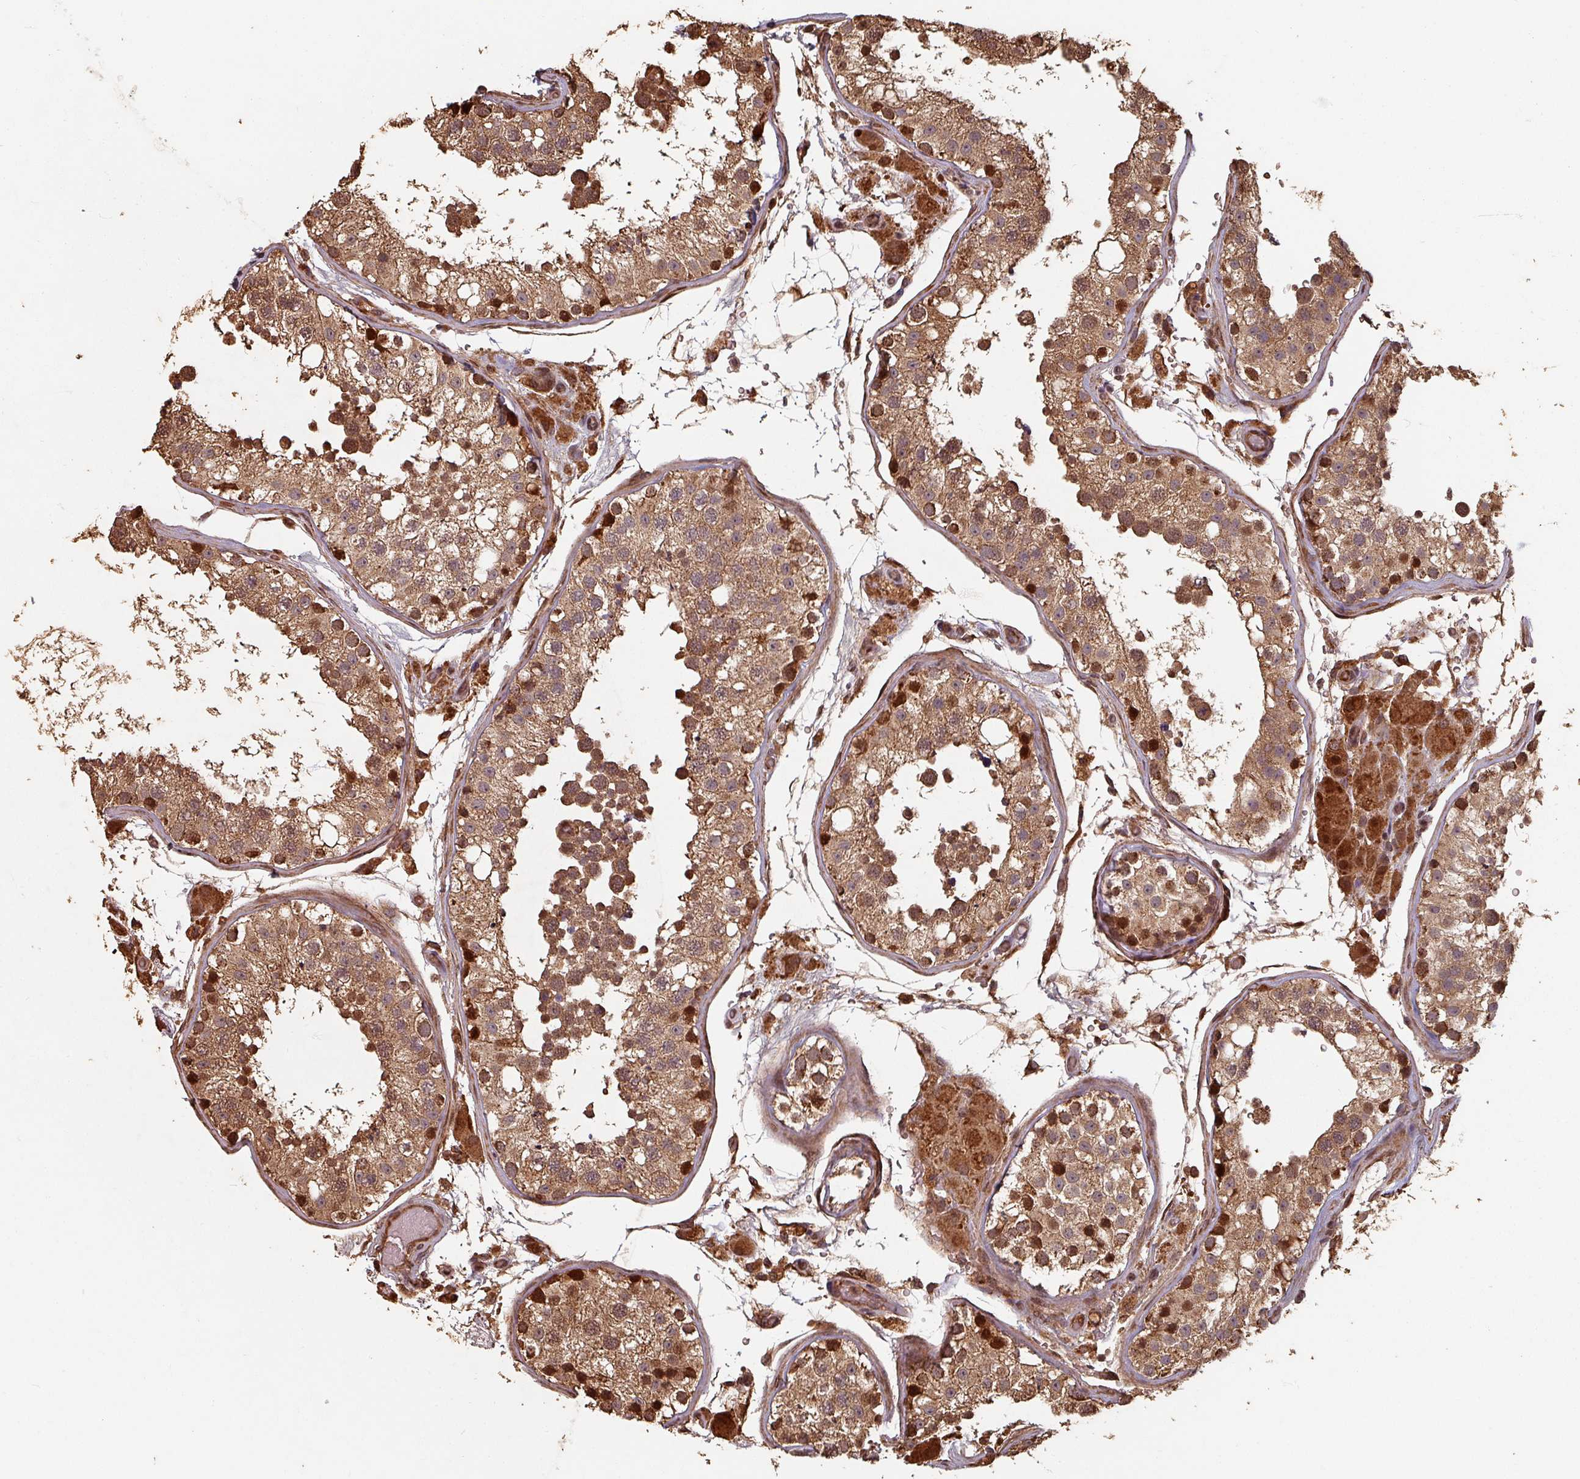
{"staining": {"intensity": "strong", "quantity": ">75%", "location": "cytoplasmic/membranous,nuclear"}, "tissue": "testis", "cell_type": "Cells in seminiferous ducts", "image_type": "normal", "snomed": [{"axis": "morphology", "description": "Normal tissue, NOS"}, {"axis": "topography", "description": "Testis"}], "caption": "Cells in seminiferous ducts demonstrate strong cytoplasmic/membranous,nuclear staining in about >75% of cells in unremarkable testis.", "gene": "EID1", "patient": {"sex": "male", "age": 26}}